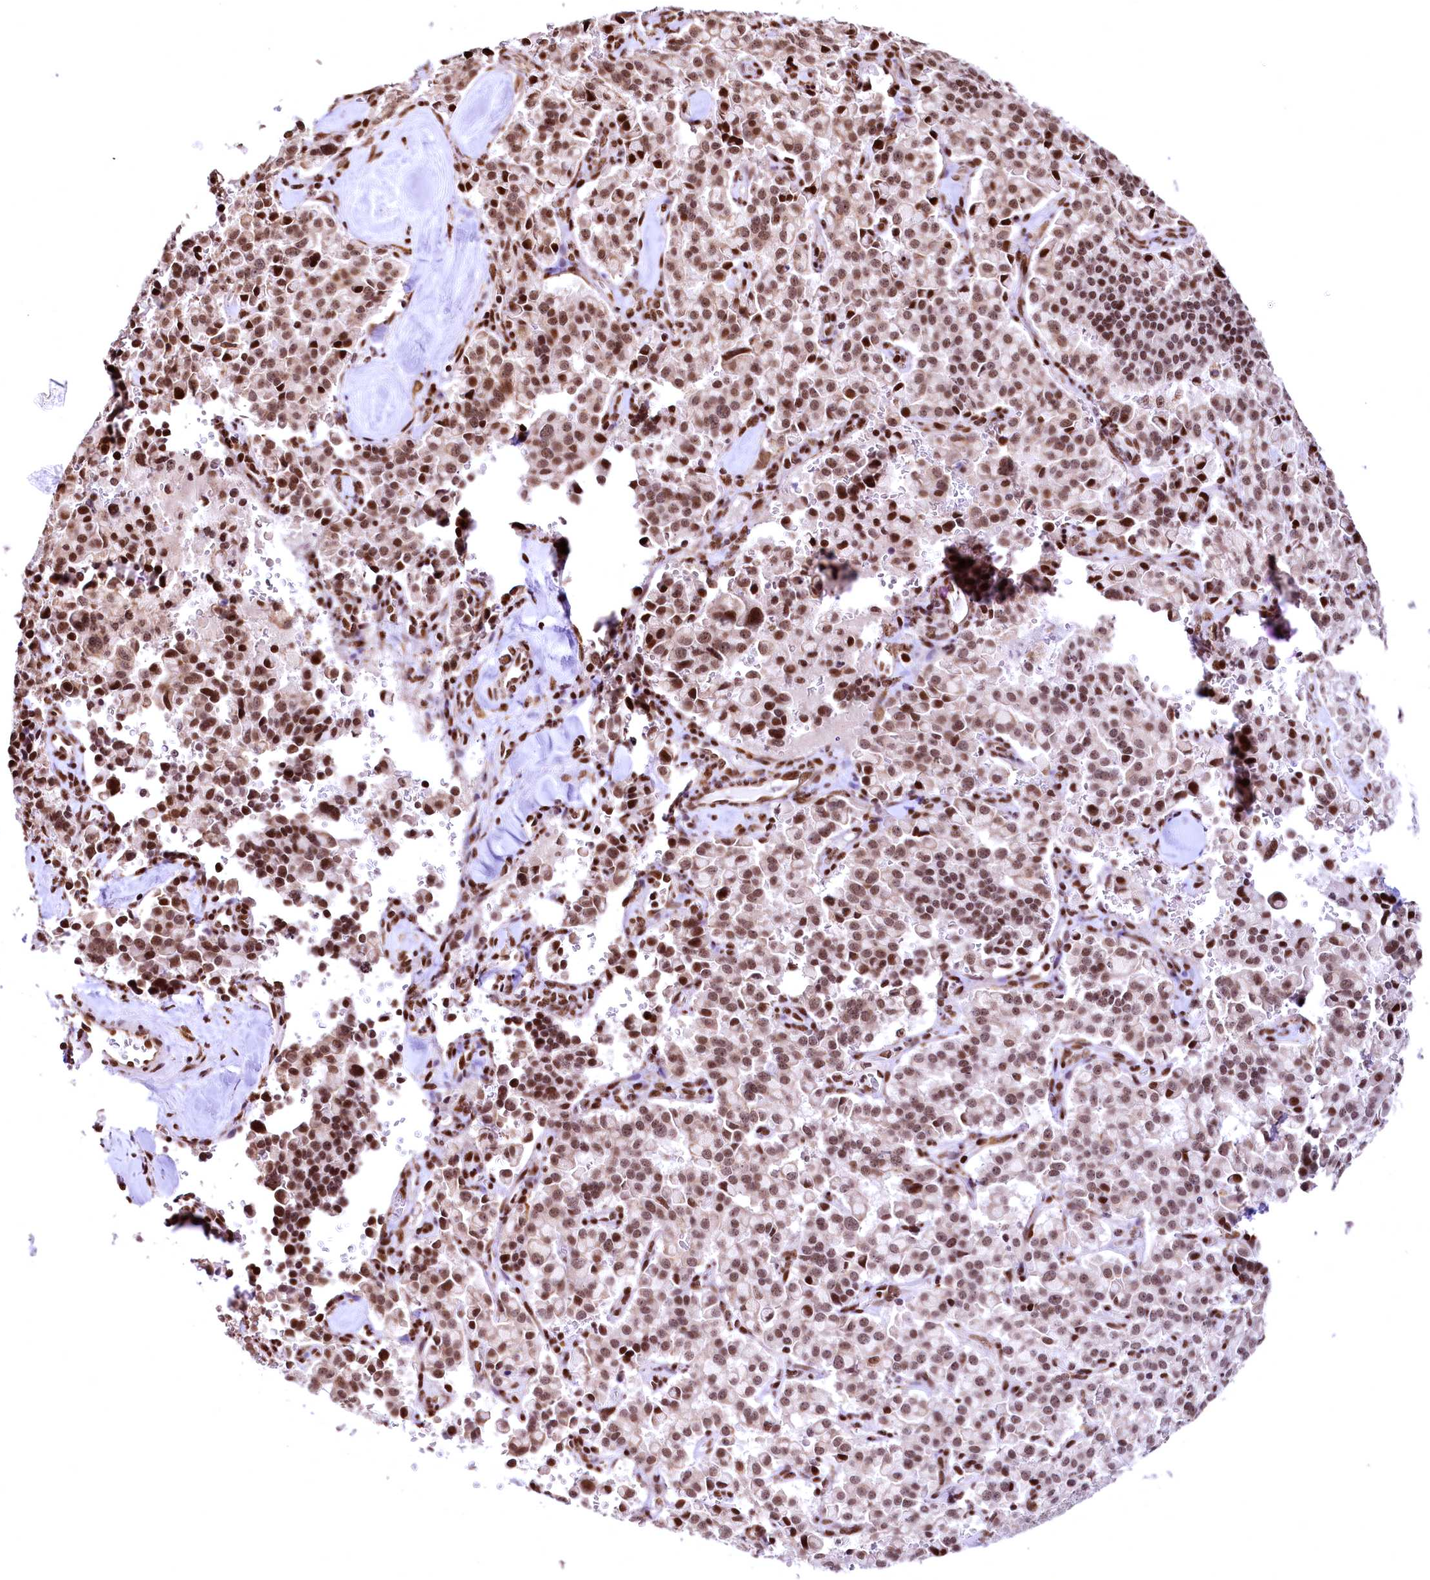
{"staining": {"intensity": "moderate", "quantity": ">75%", "location": "nuclear"}, "tissue": "pancreatic cancer", "cell_type": "Tumor cells", "image_type": "cancer", "snomed": [{"axis": "morphology", "description": "Adenocarcinoma, NOS"}, {"axis": "topography", "description": "Pancreas"}], "caption": "Human pancreatic cancer (adenocarcinoma) stained with a protein marker shows moderate staining in tumor cells.", "gene": "PDS5B", "patient": {"sex": "male", "age": 65}}